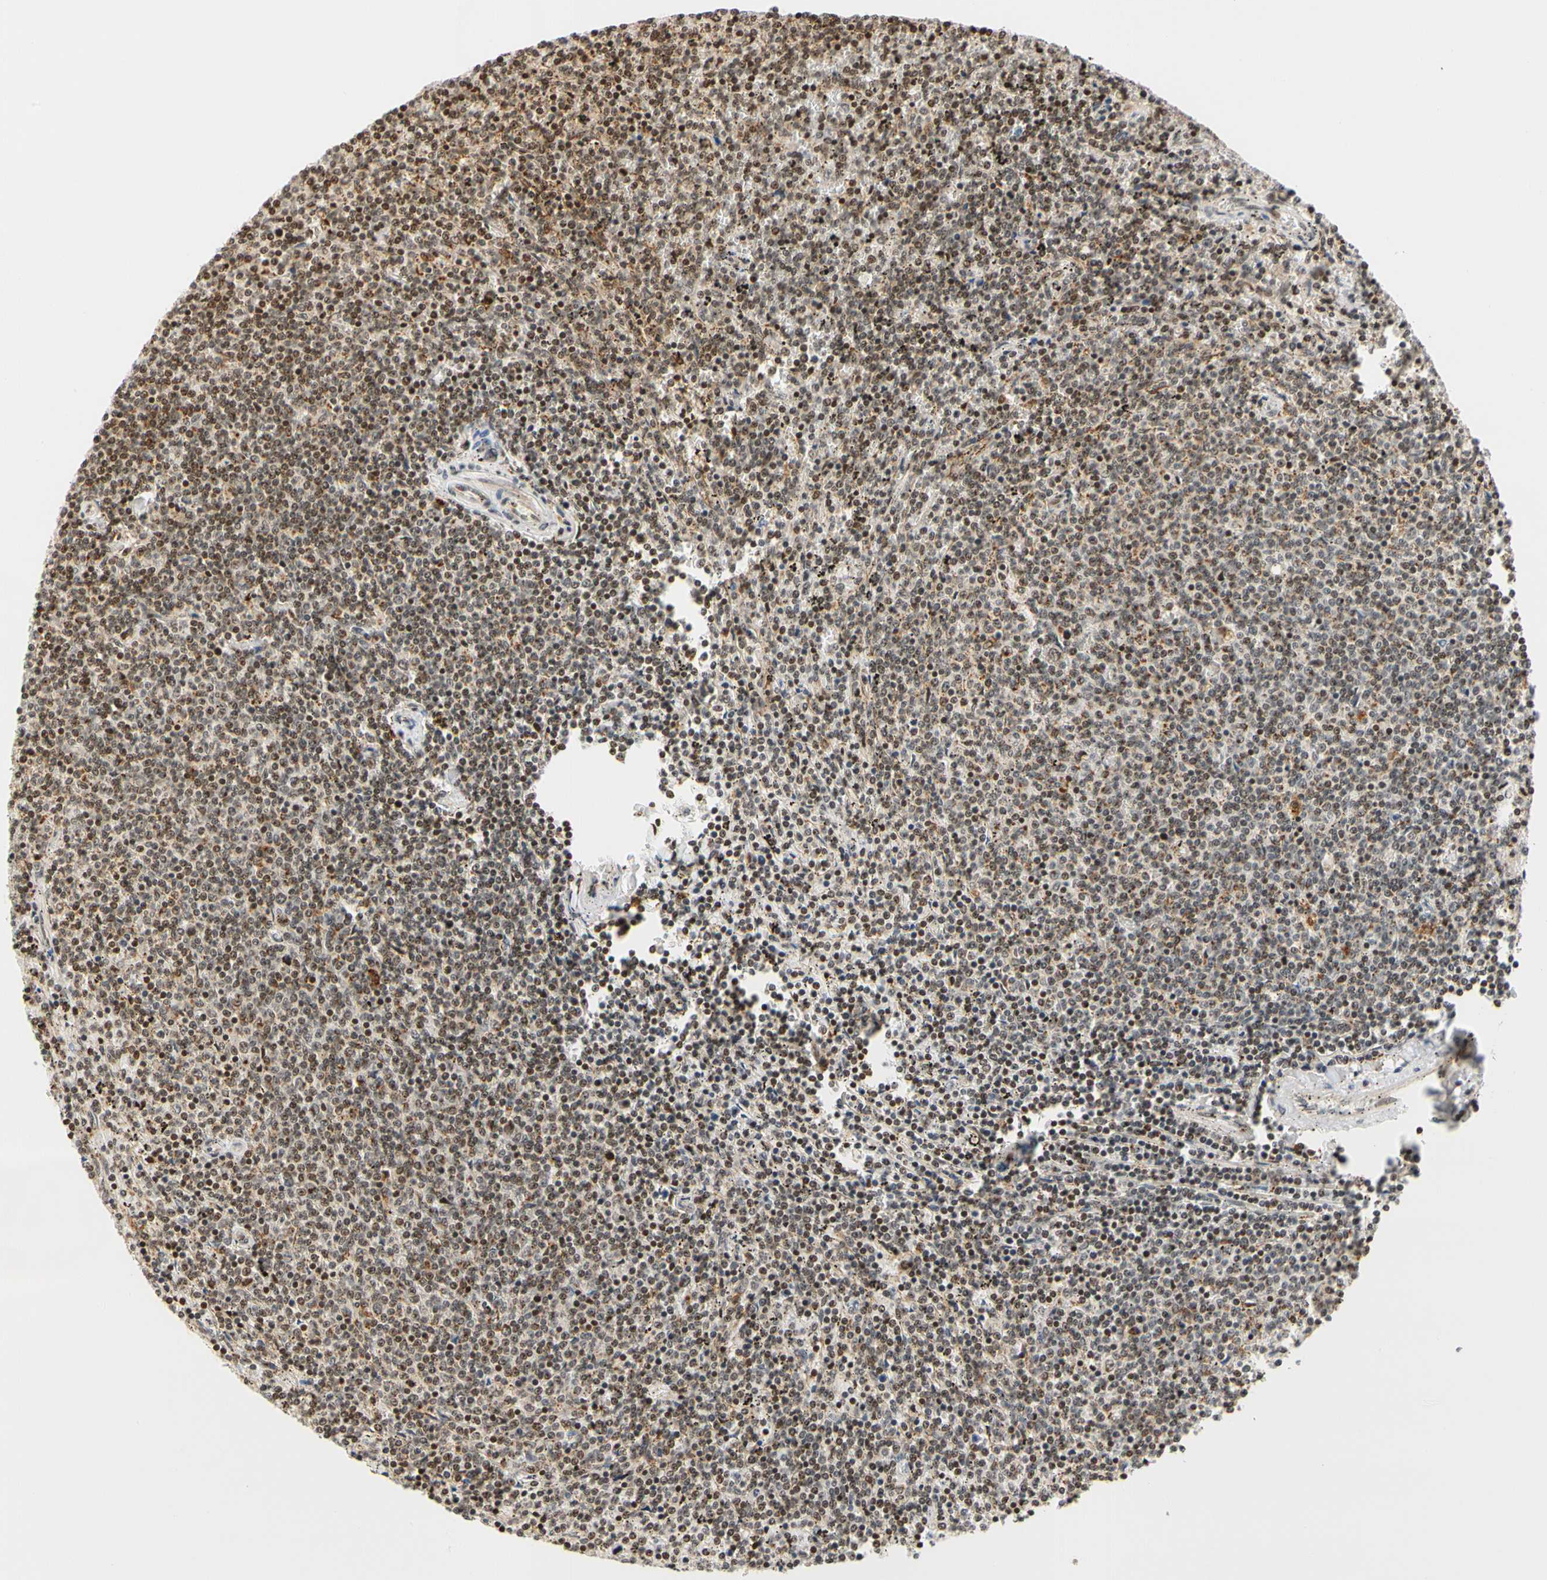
{"staining": {"intensity": "moderate", "quantity": ">75%", "location": "cytoplasmic/membranous,nuclear"}, "tissue": "lymphoma", "cell_type": "Tumor cells", "image_type": "cancer", "snomed": [{"axis": "morphology", "description": "Malignant lymphoma, non-Hodgkin's type, Low grade"}, {"axis": "topography", "description": "Spleen"}], "caption": "Tumor cells reveal moderate cytoplasmic/membranous and nuclear staining in approximately >75% of cells in malignant lymphoma, non-Hodgkin's type (low-grade).", "gene": "CDK7", "patient": {"sex": "female", "age": 50}}